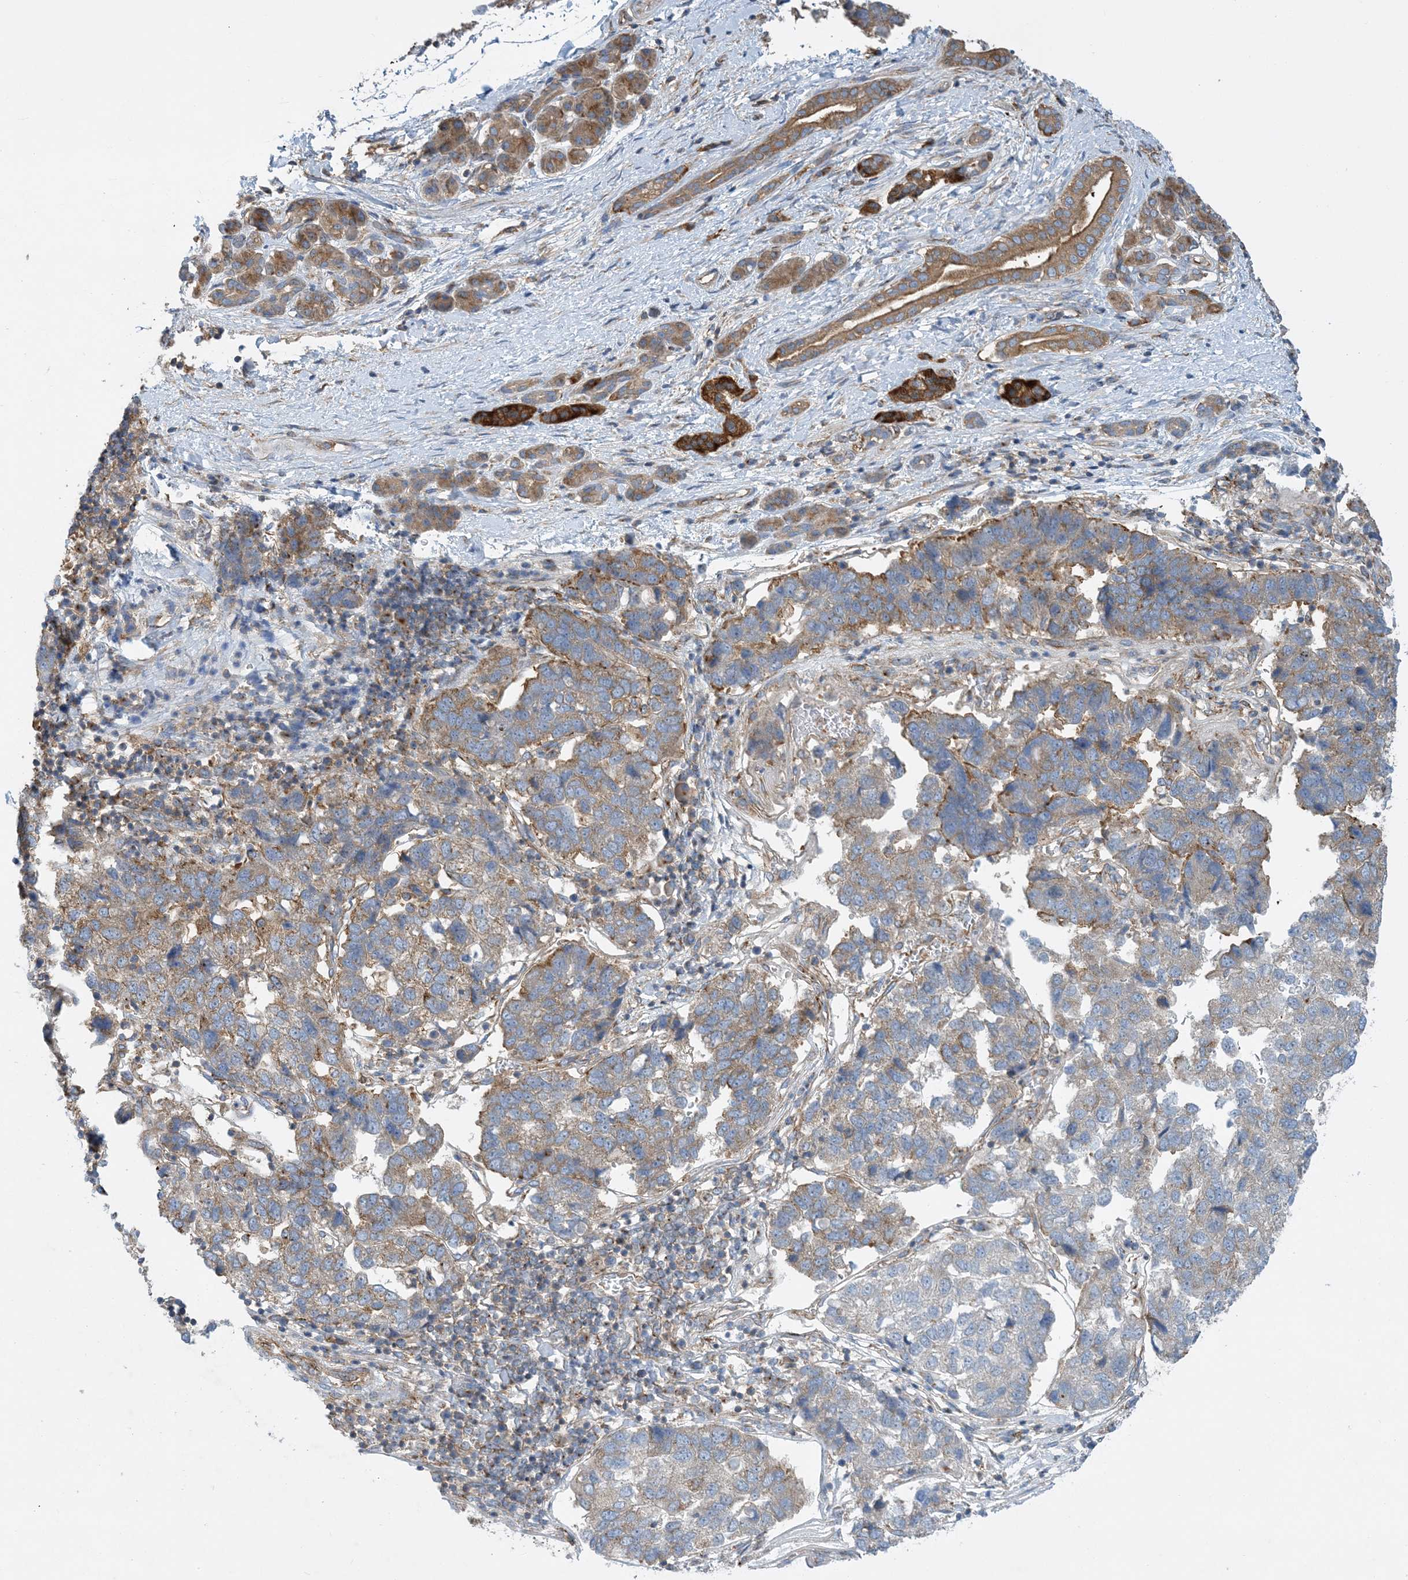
{"staining": {"intensity": "moderate", "quantity": "<25%", "location": "cytoplasmic/membranous"}, "tissue": "pancreatic cancer", "cell_type": "Tumor cells", "image_type": "cancer", "snomed": [{"axis": "morphology", "description": "Adenocarcinoma, NOS"}, {"axis": "topography", "description": "Pancreas"}], "caption": "The micrograph reveals staining of pancreatic cancer, revealing moderate cytoplasmic/membranous protein positivity (brown color) within tumor cells.", "gene": "SIDT1", "patient": {"sex": "female", "age": 61}}